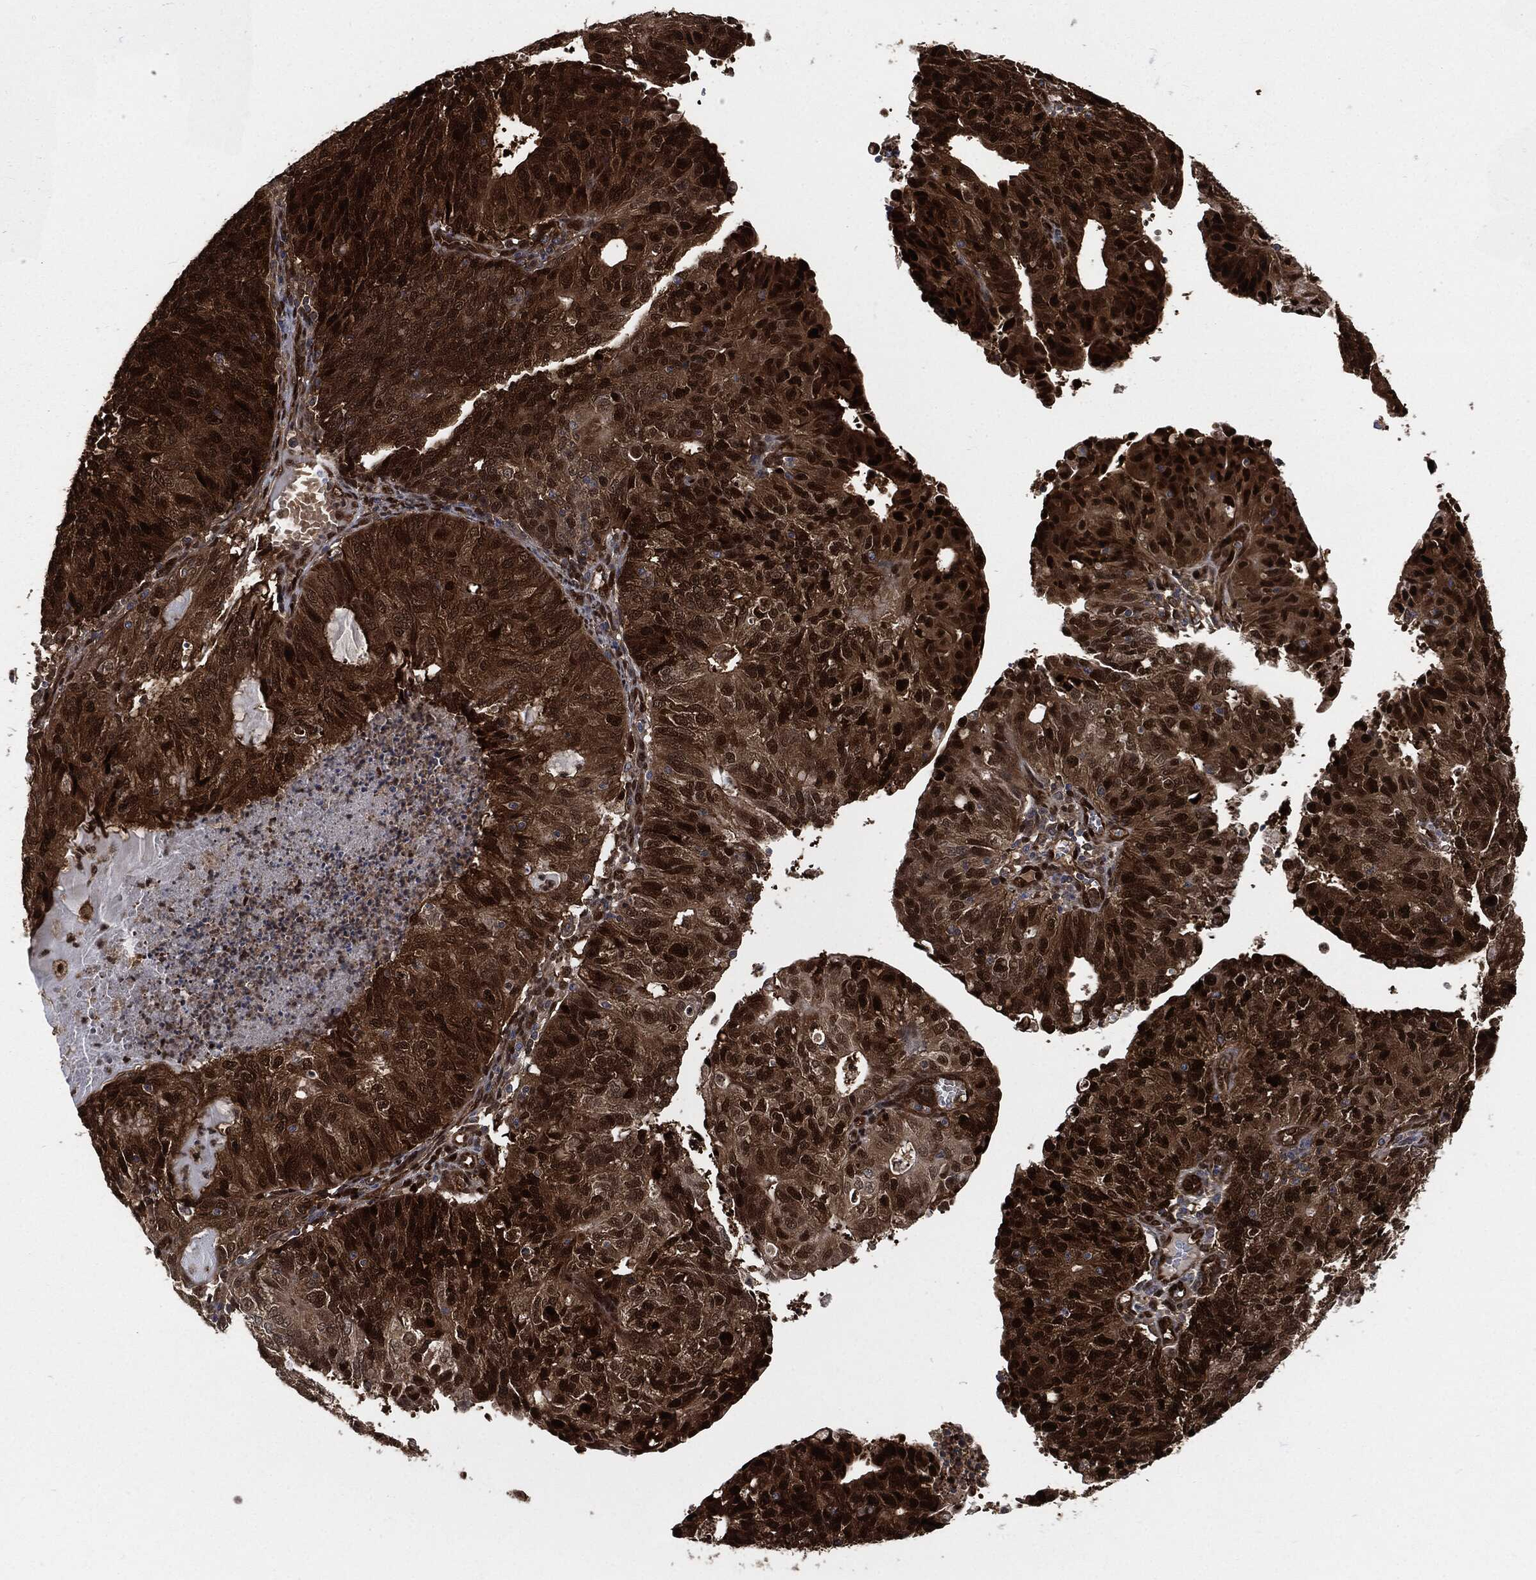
{"staining": {"intensity": "strong", "quantity": "25%-75%", "location": "cytoplasmic/membranous,nuclear"}, "tissue": "endometrial cancer", "cell_type": "Tumor cells", "image_type": "cancer", "snomed": [{"axis": "morphology", "description": "Adenocarcinoma, NOS"}, {"axis": "topography", "description": "Endometrium"}], "caption": "Immunohistochemical staining of human adenocarcinoma (endometrial) demonstrates high levels of strong cytoplasmic/membranous and nuclear protein positivity in about 25%-75% of tumor cells. (Stains: DAB (3,3'-diaminobenzidine) in brown, nuclei in blue, Microscopy: brightfield microscopy at high magnification).", "gene": "DCTN1", "patient": {"sex": "female", "age": 82}}